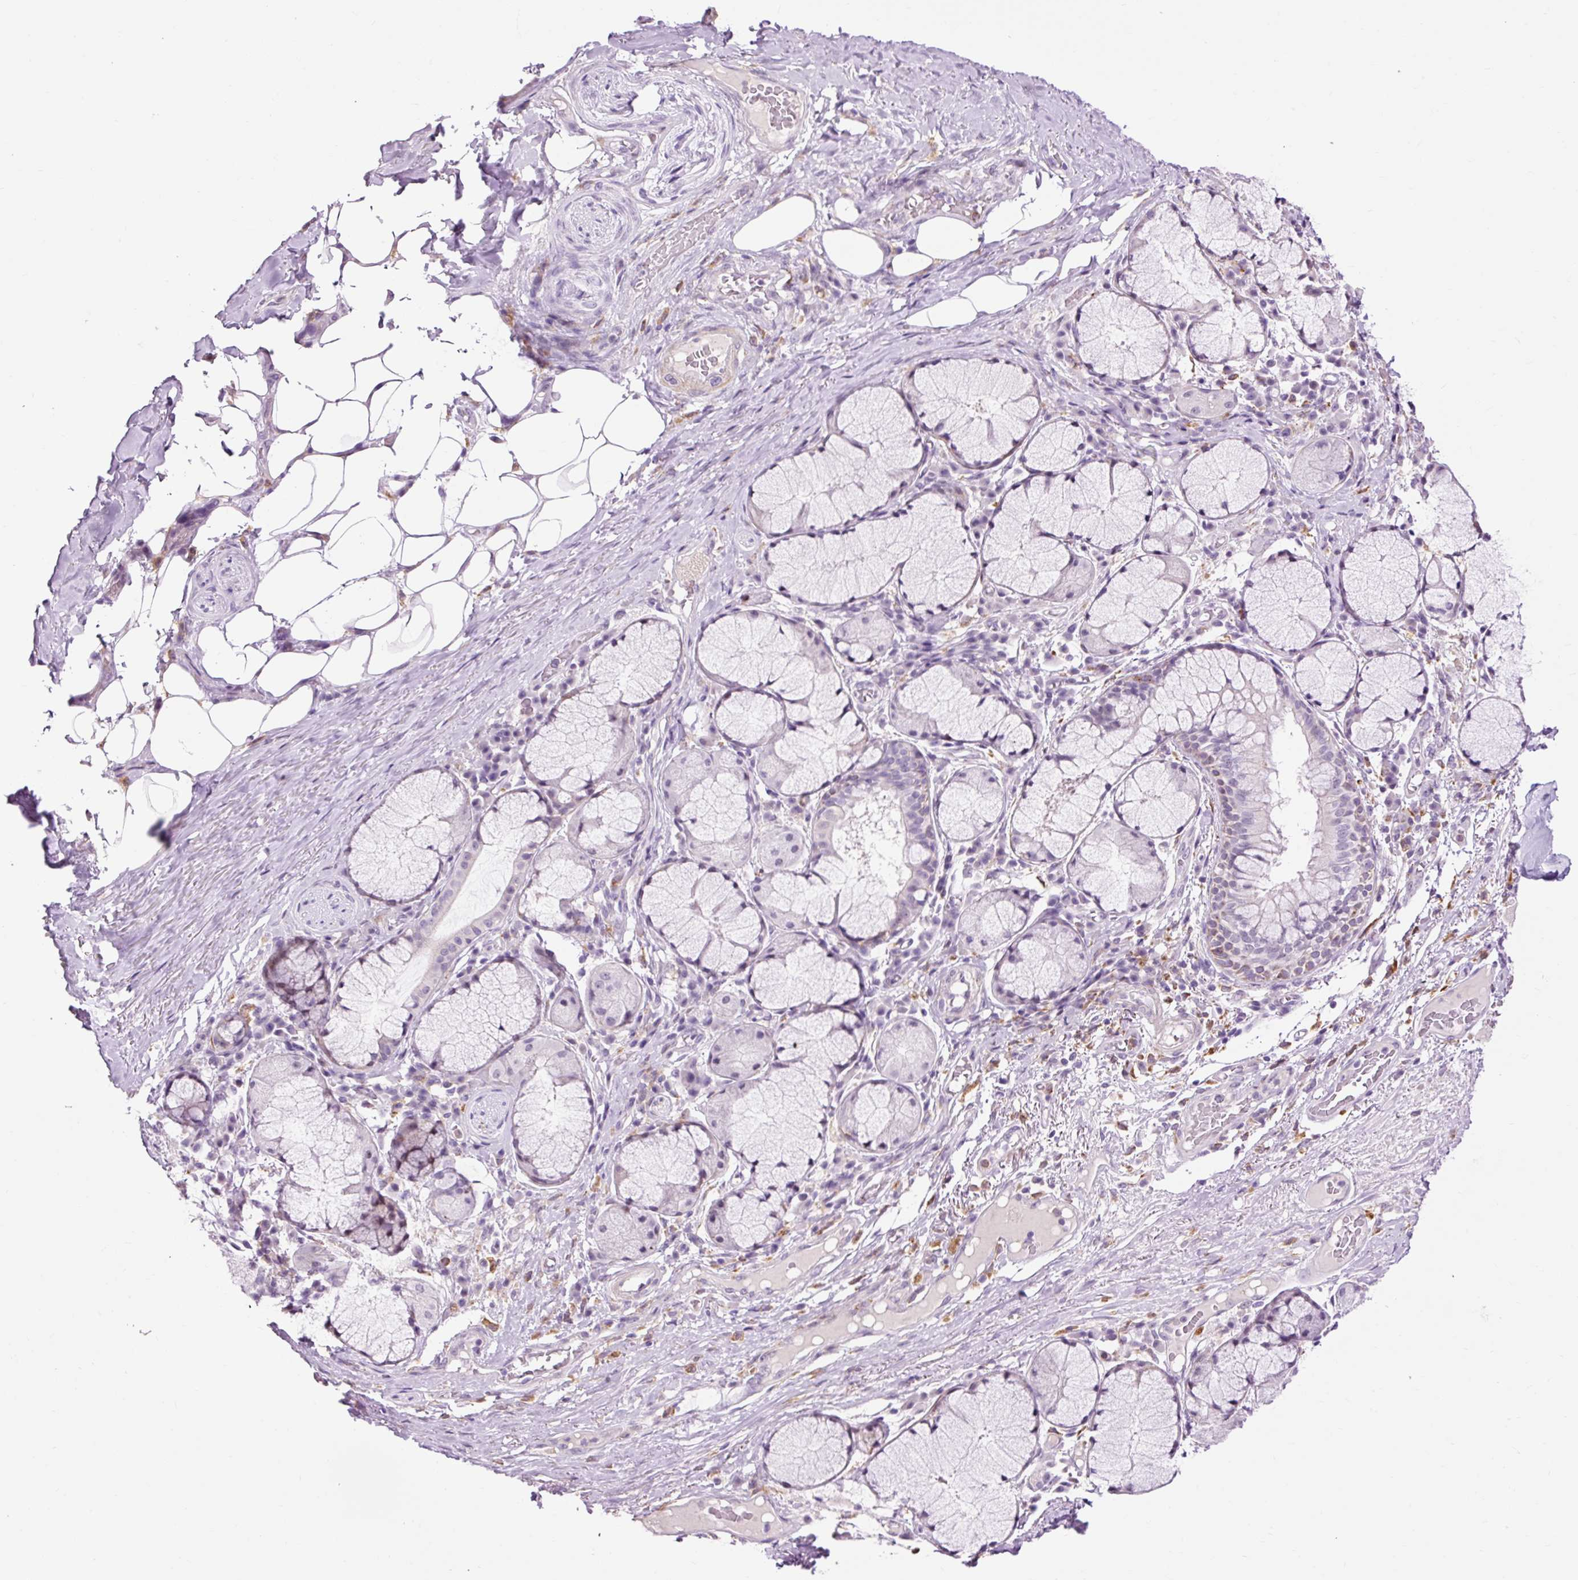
{"staining": {"intensity": "negative", "quantity": "none", "location": "none"}, "tissue": "adipose tissue", "cell_type": "Adipocytes", "image_type": "normal", "snomed": [{"axis": "morphology", "description": "Normal tissue, NOS"}, {"axis": "topography", "description": "Cartilage tissue"}, {"axis": "topography", "description": "Bronchus"}], "caption": "Adipocytes are negative for brown protein staining in unremarkable adipose tissue. (DAB (3,3'-diaminobenzidine) IHC visualized using brightfield microscopy, high magnification).", "gene": "LY86", "patient": {"sex": "male", "age": 56}}